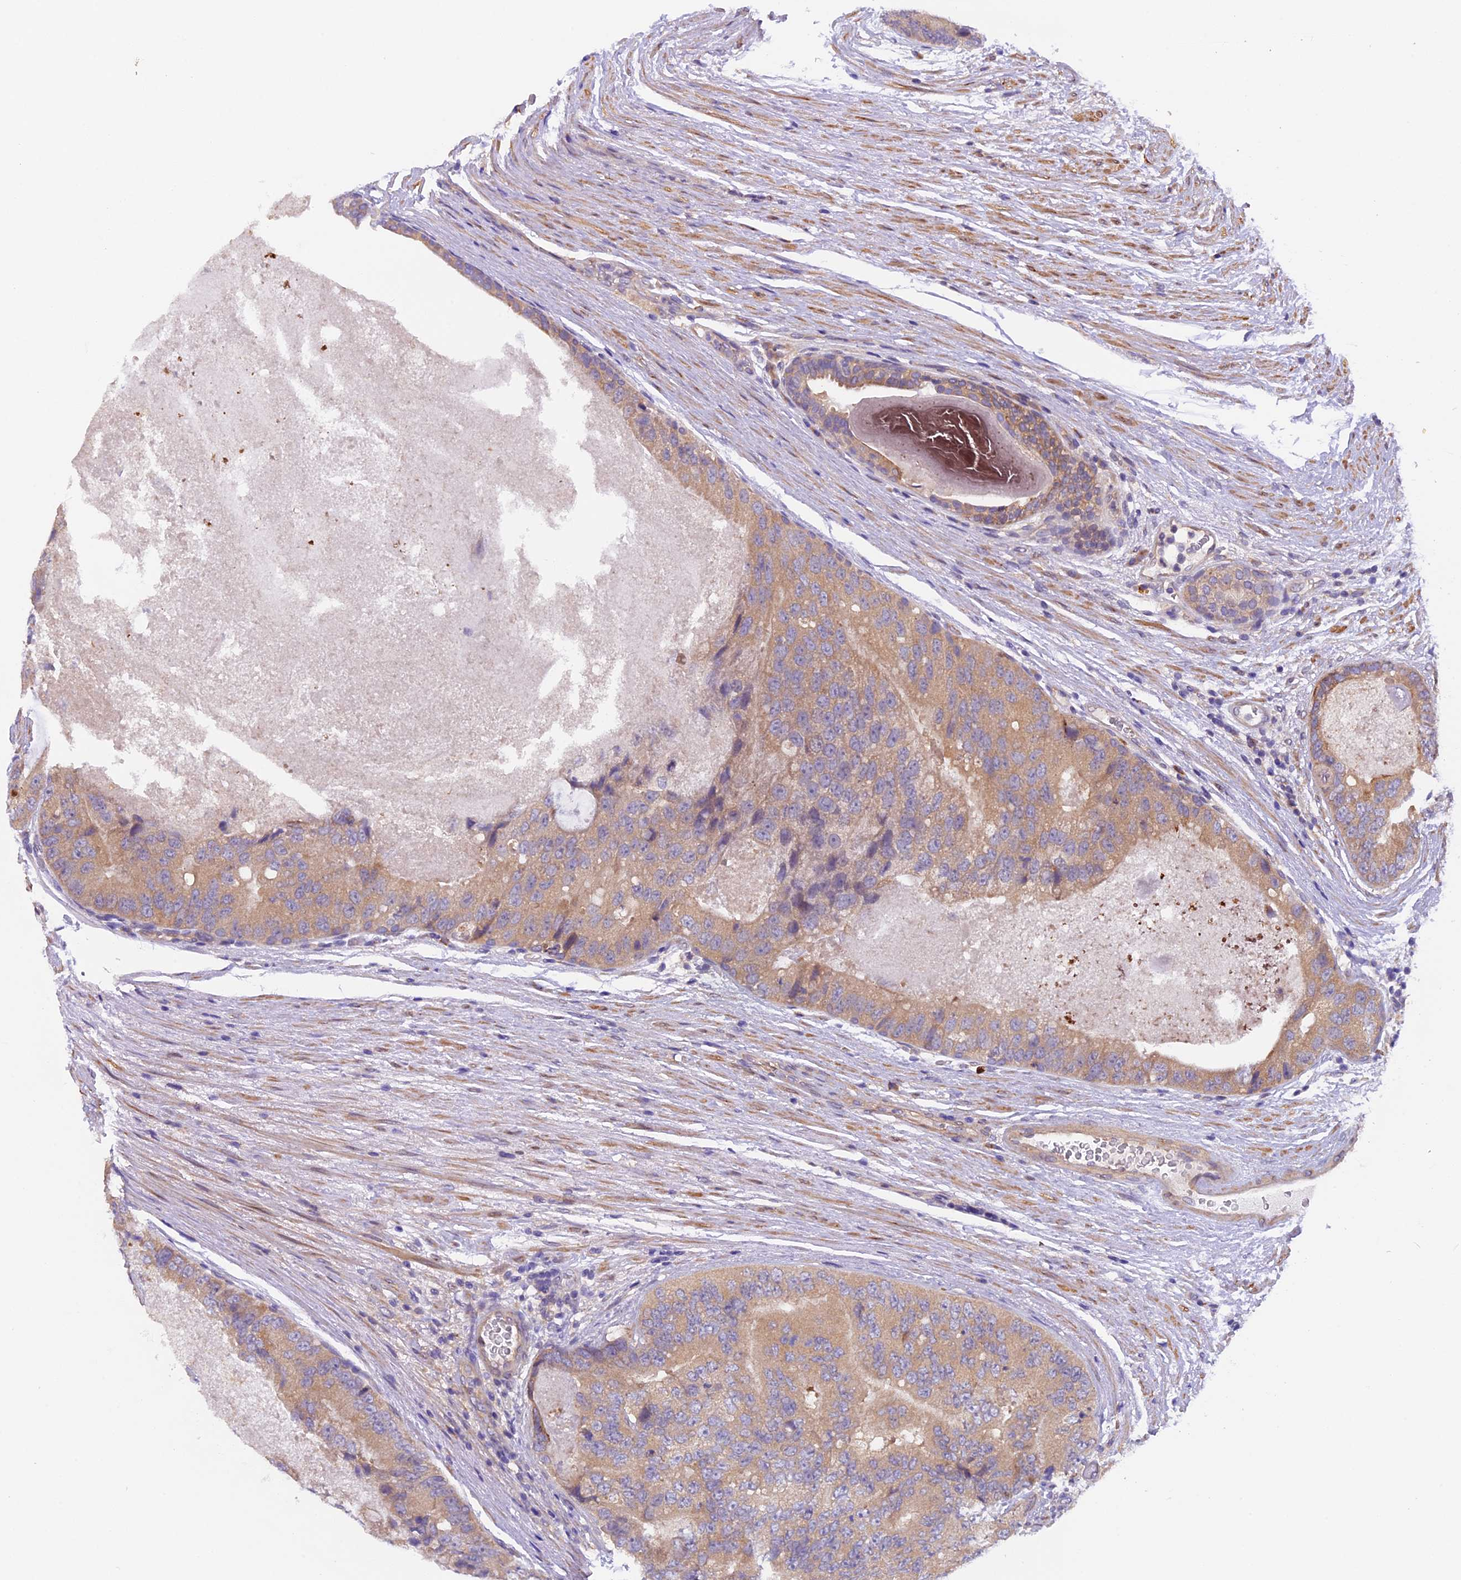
{"staining": {"intensity": "moderate", "quantity": ">75%", "location": "cytoplasmic/membranous"}, "tissue": "prostate cancer", "cell_type": "Tumor cells", "image_type": "cancer", "snomed": [{"axis": "morphology", "description": "Adenocarcinoma, High grade"}, {"axis": "topography", "description": "Prostate"}], "caption": "A medium amount of moderate cytoplasmic/membranous positivity is appreciated in about >75% of tumor cells in prostate cancer tissue. The protein of interest is stained brown, and the nuclei are stained in blue (DAB IHC with brightfield microscopy, high magnification).", "gene": "CCDC9B", "patient": {"sex": "male", "age": 70}}